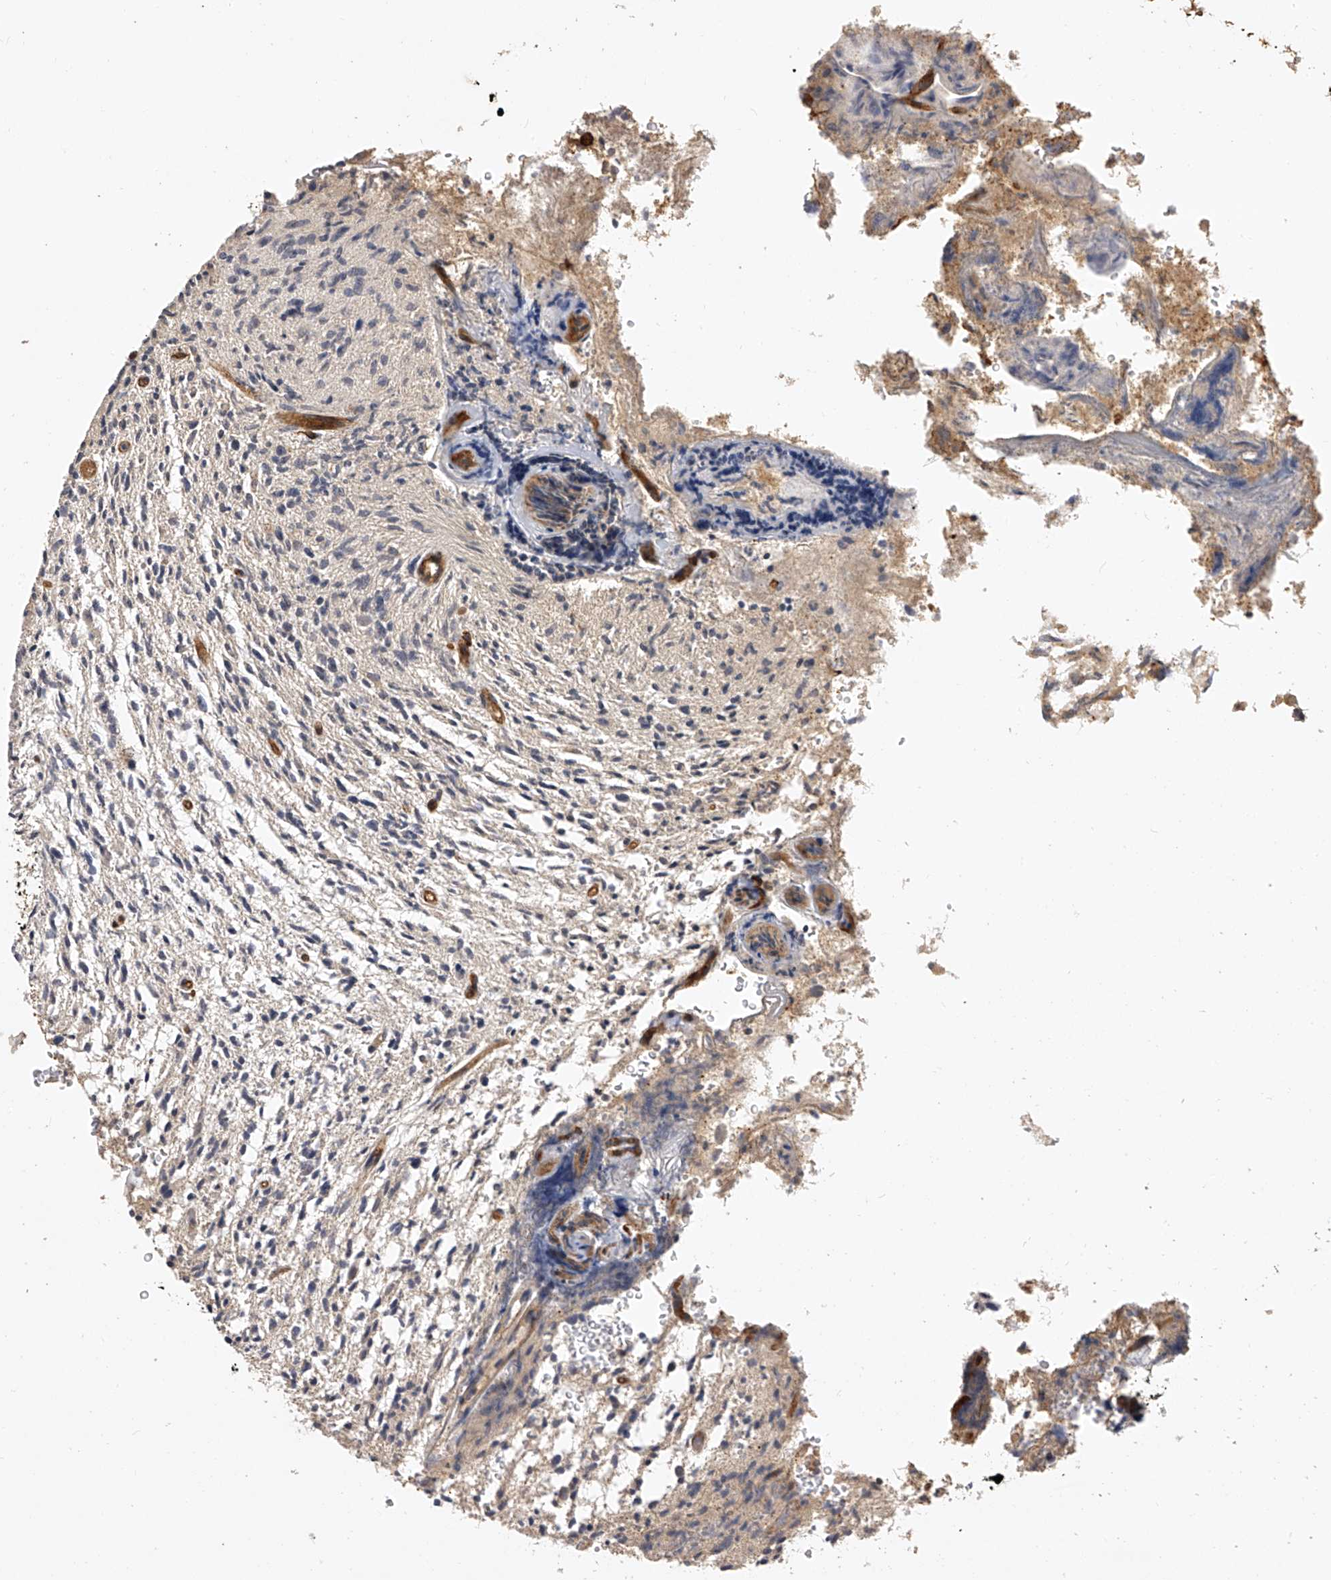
{"staining": {"intensity": "negative", "quantity": "none", "location": "none"}, "tissue": "glioma", "cell_type": "Tumor cells", "image_type": "cancer", "snomed": [{"axis": "morphology", "description": "Glioma, malignant, High grade"}, {"axis": "topography", "description": "Brain"}], "caption": "A micrograph of malignant glioma (high-grade) stained for a protein displays no brown staining in tumor cells.", "gene": "CFAP410", "patient": {"sex": "female", "age": 57}}